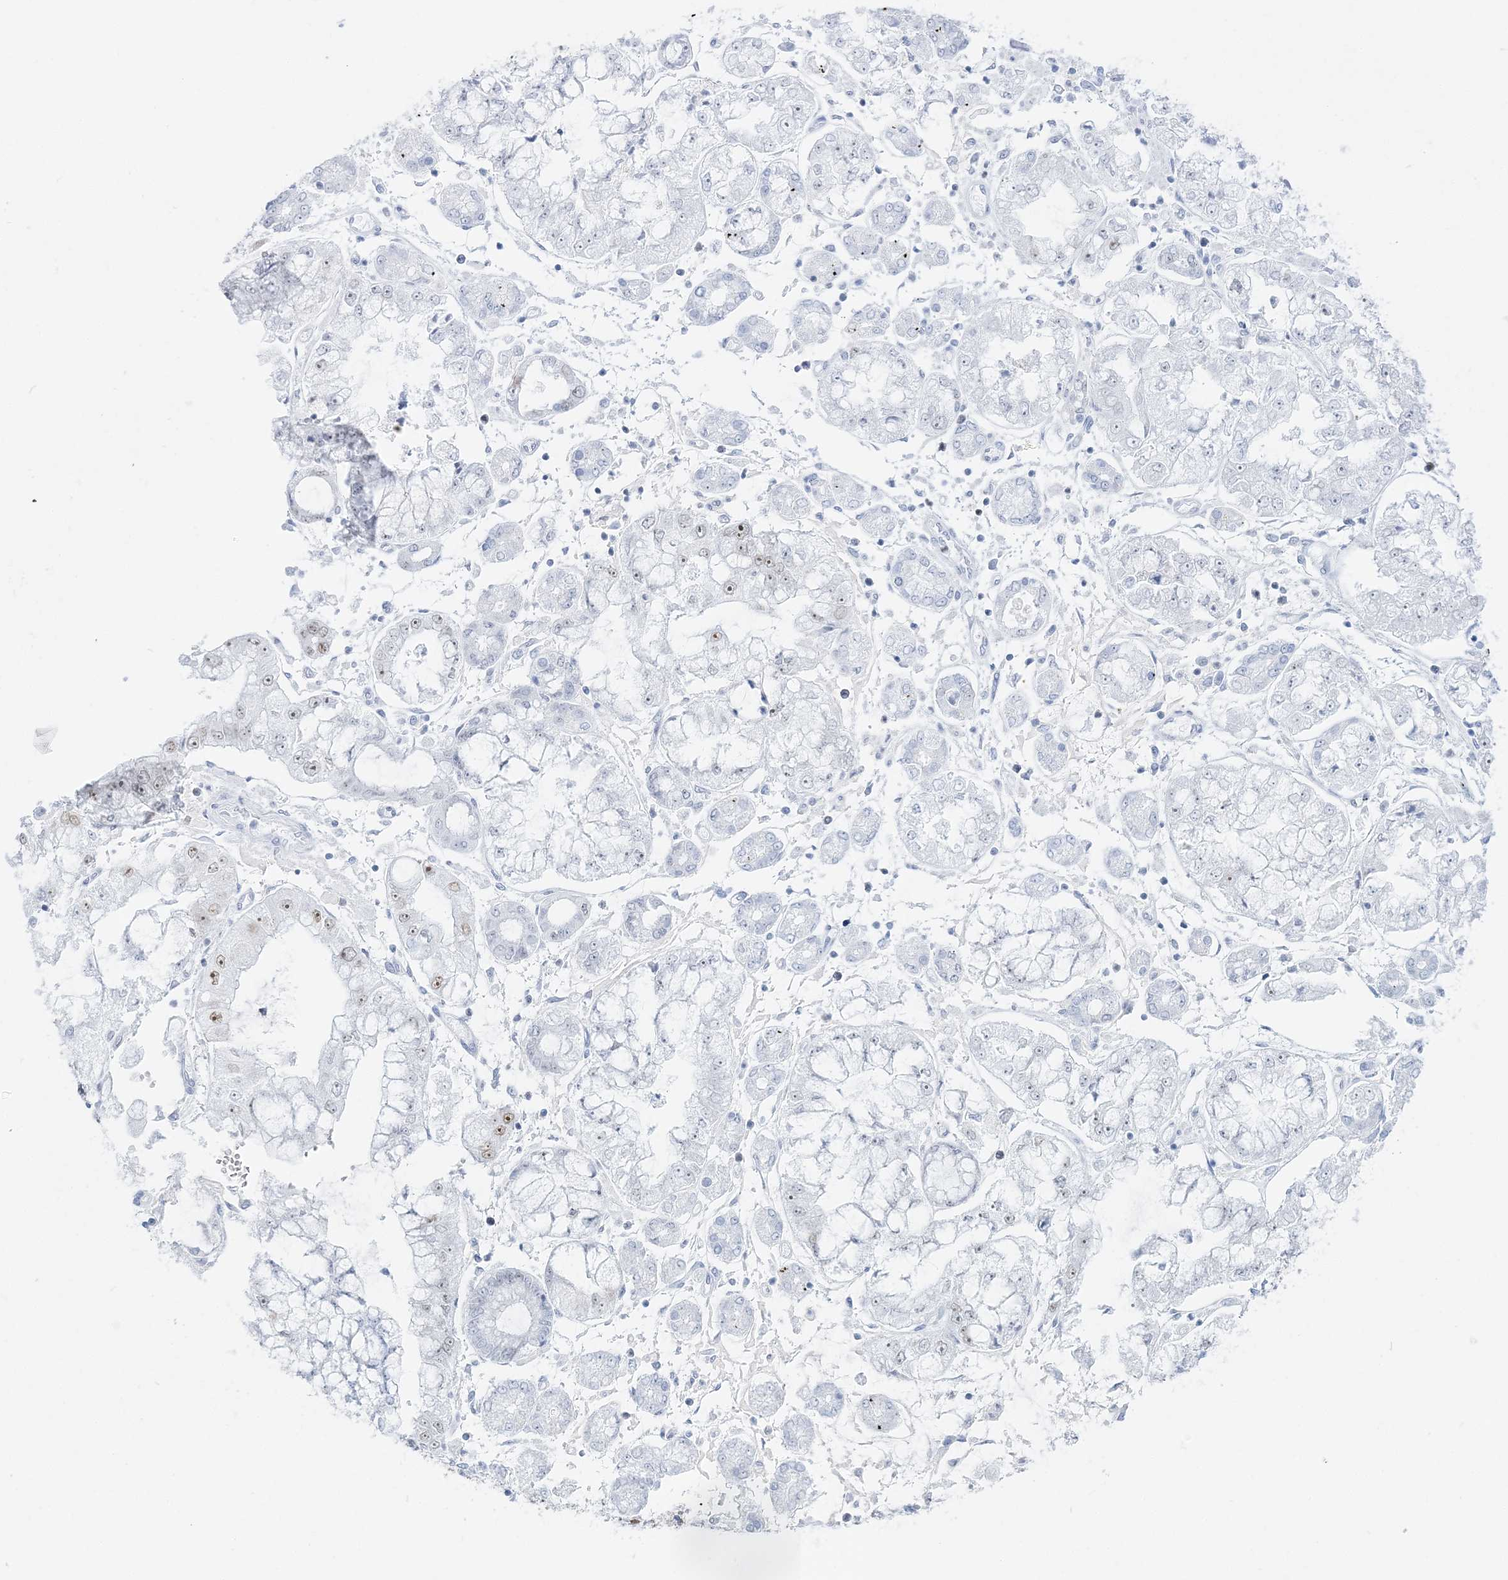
{"staining": {"intensity": "moderate", "quantity": "<25%", "location": "nuclear"}, "tissue": "stomach cancer", "cell_type": "Tumor cells", "image_type": "cancer", "snomed": [{"axis": "morphology", "description": "Adenocarcinoma, NOS"}, {"axis": "topography", "description": "Stomach"}], "caption": "Immunohistochemical staining of stomach adenocarcinoma displays low levels of moderate nuclear positivity in about <25% of tumor cells.", "gene": "DDX21", "patient": {"sex": "male", "age": 76}}